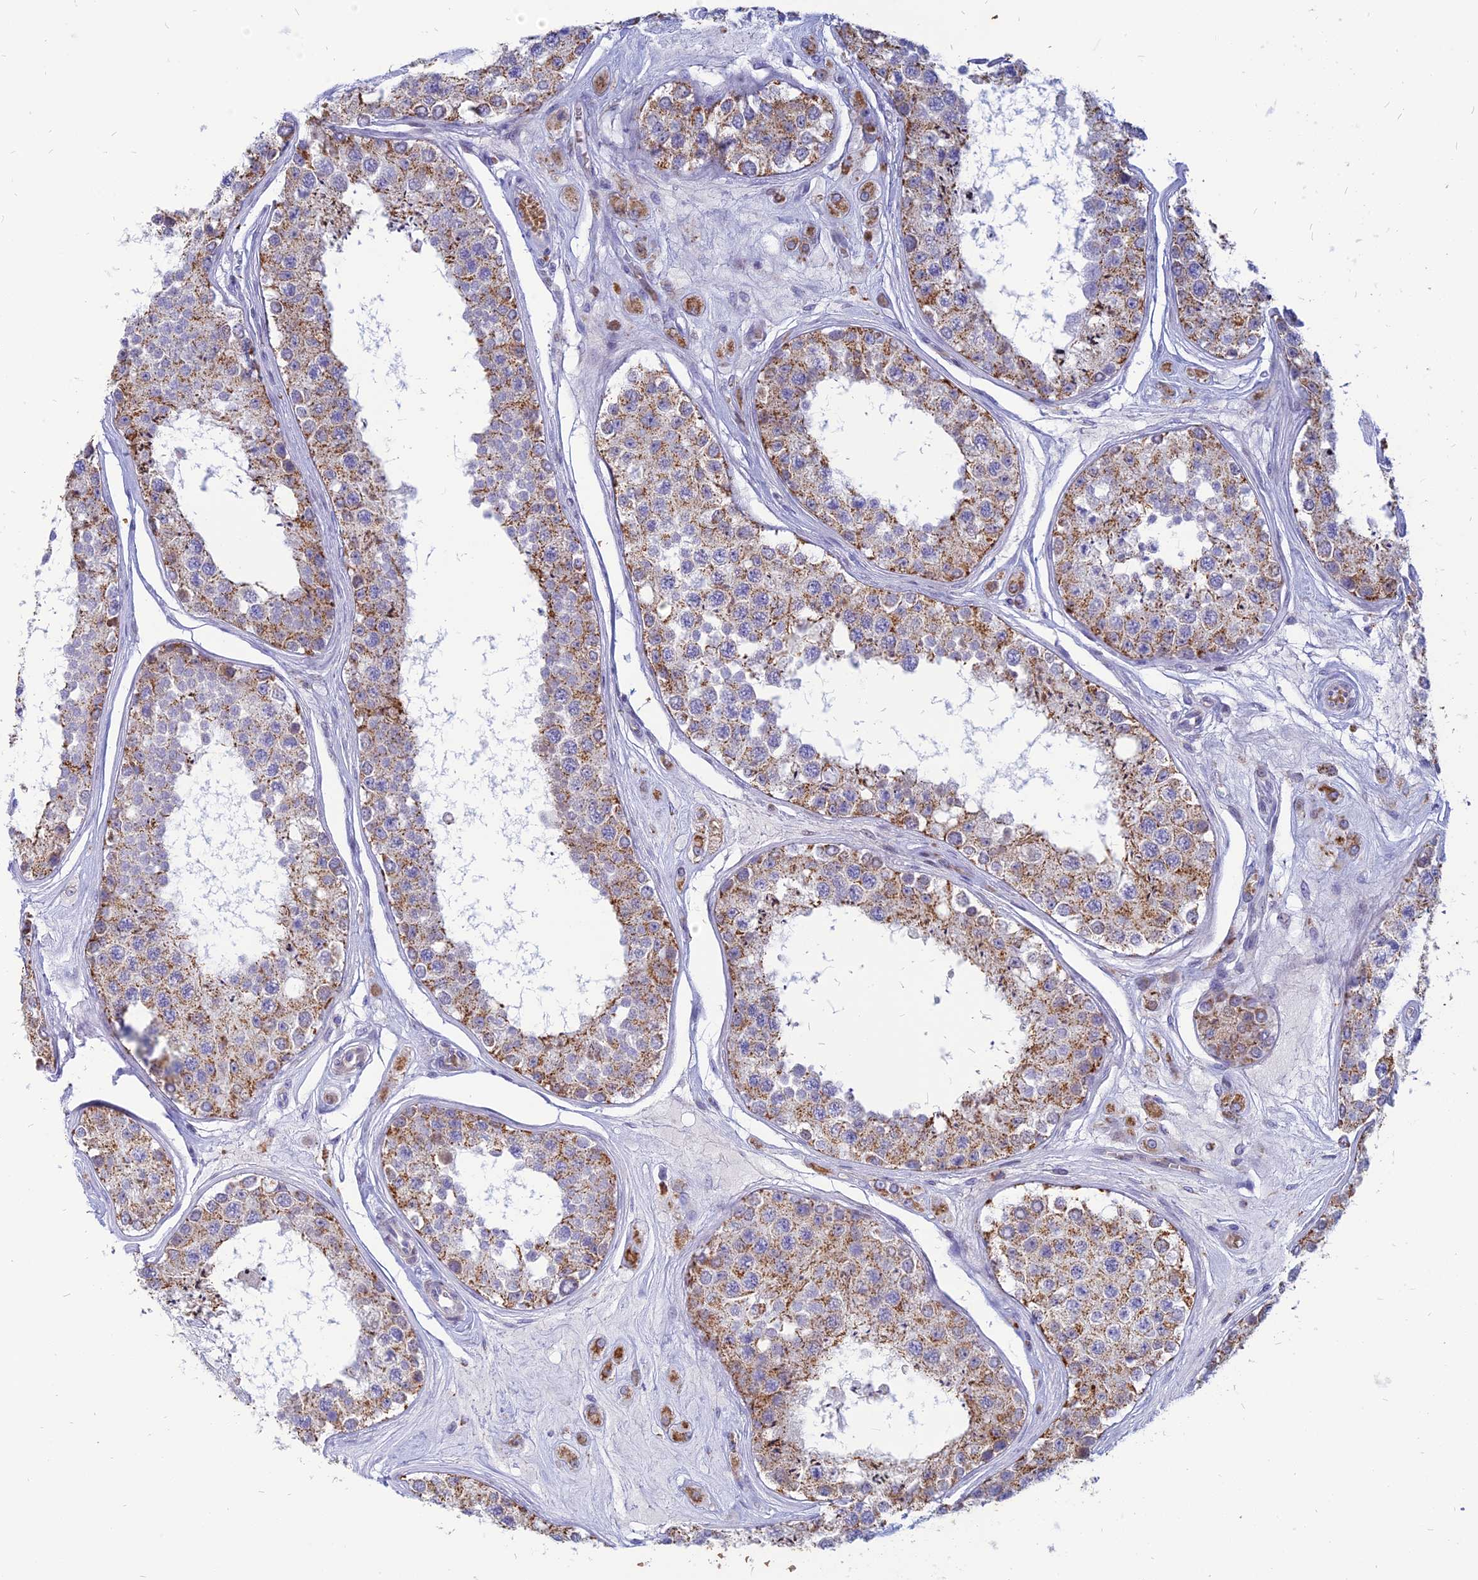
{"staining": {"intensity": "moderate", "quantity": ">75%", "location": "cytoplasmic/membranous"}, "tissue": "testis", "cell_type": "Cells in seminiferous ducts", "image_type": "normal", "snomed": [{"axis": "morphology", "description": "Normal tissue, NOS"}, {"axis": "topography", "description": "Testis"}], "caption": "Moderate cytoplasmic/membranous protein staining is seen in approximately >75% of cells in seminiferous ducts in testis. (DAB (3,3'-diaminobenzidine) IHC with brightfield microscopy, high magnification).", "gene": "HHAT", "patient": {"sex": "male", "age": 25}}